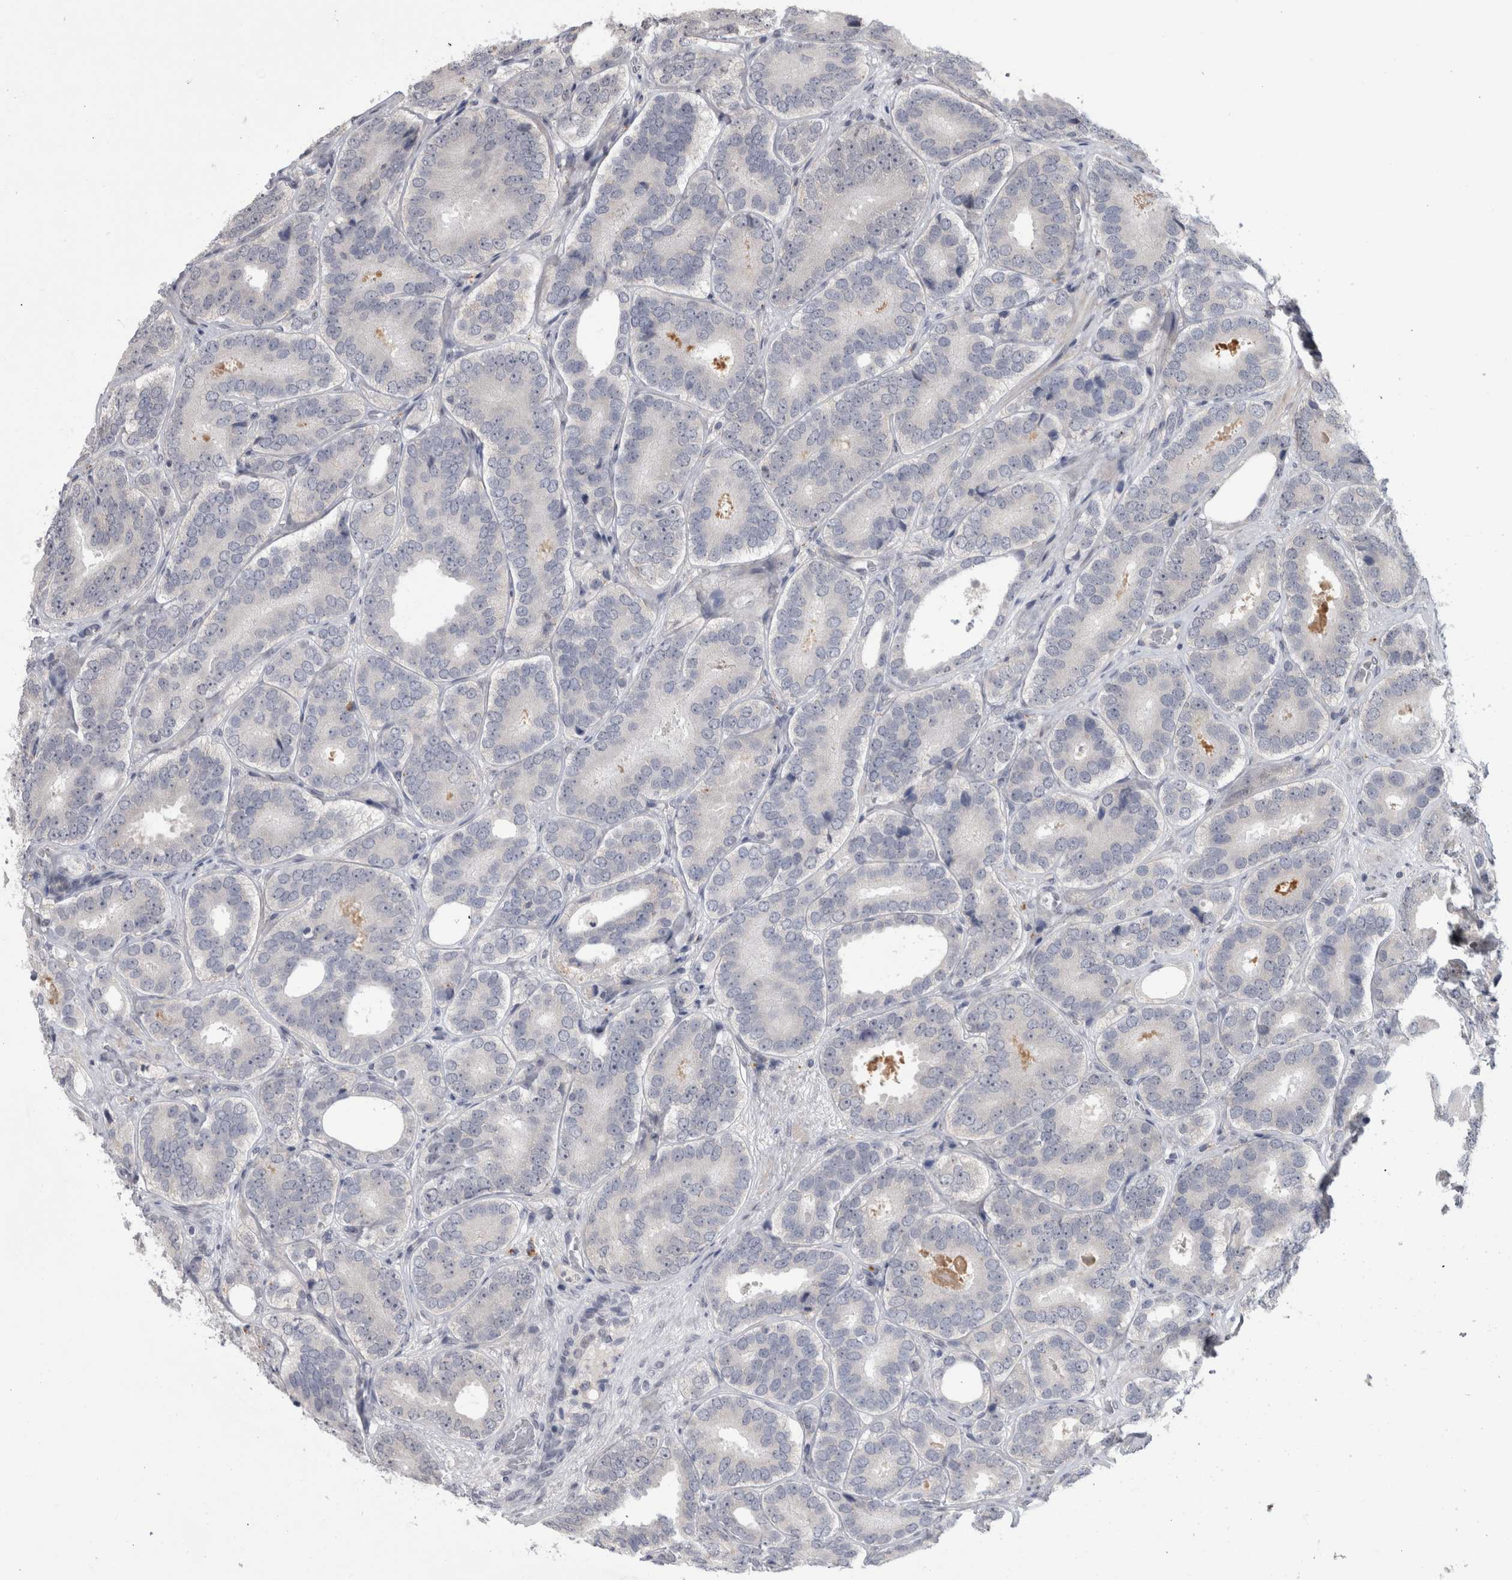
{"staining": {"intensity": "negative", "quantity": "none", "location": "none"}, "tissue": "prostate cancer", "cell_type": "Tumor cells", "image_type": "cancer", "snomed": [{"axis": "morphology", "description": "Adenocarcinoma, High grade"}, {"axis": "topography", "description": "Prostate"}], "caption": "Prostate cancer (adenocarcinoma (high-grade)) was stained to show a protein in brown. There is no significant staining in tumor cells.", "gene": "MTBP", "patient": {"sex": "male", "age": 56}}